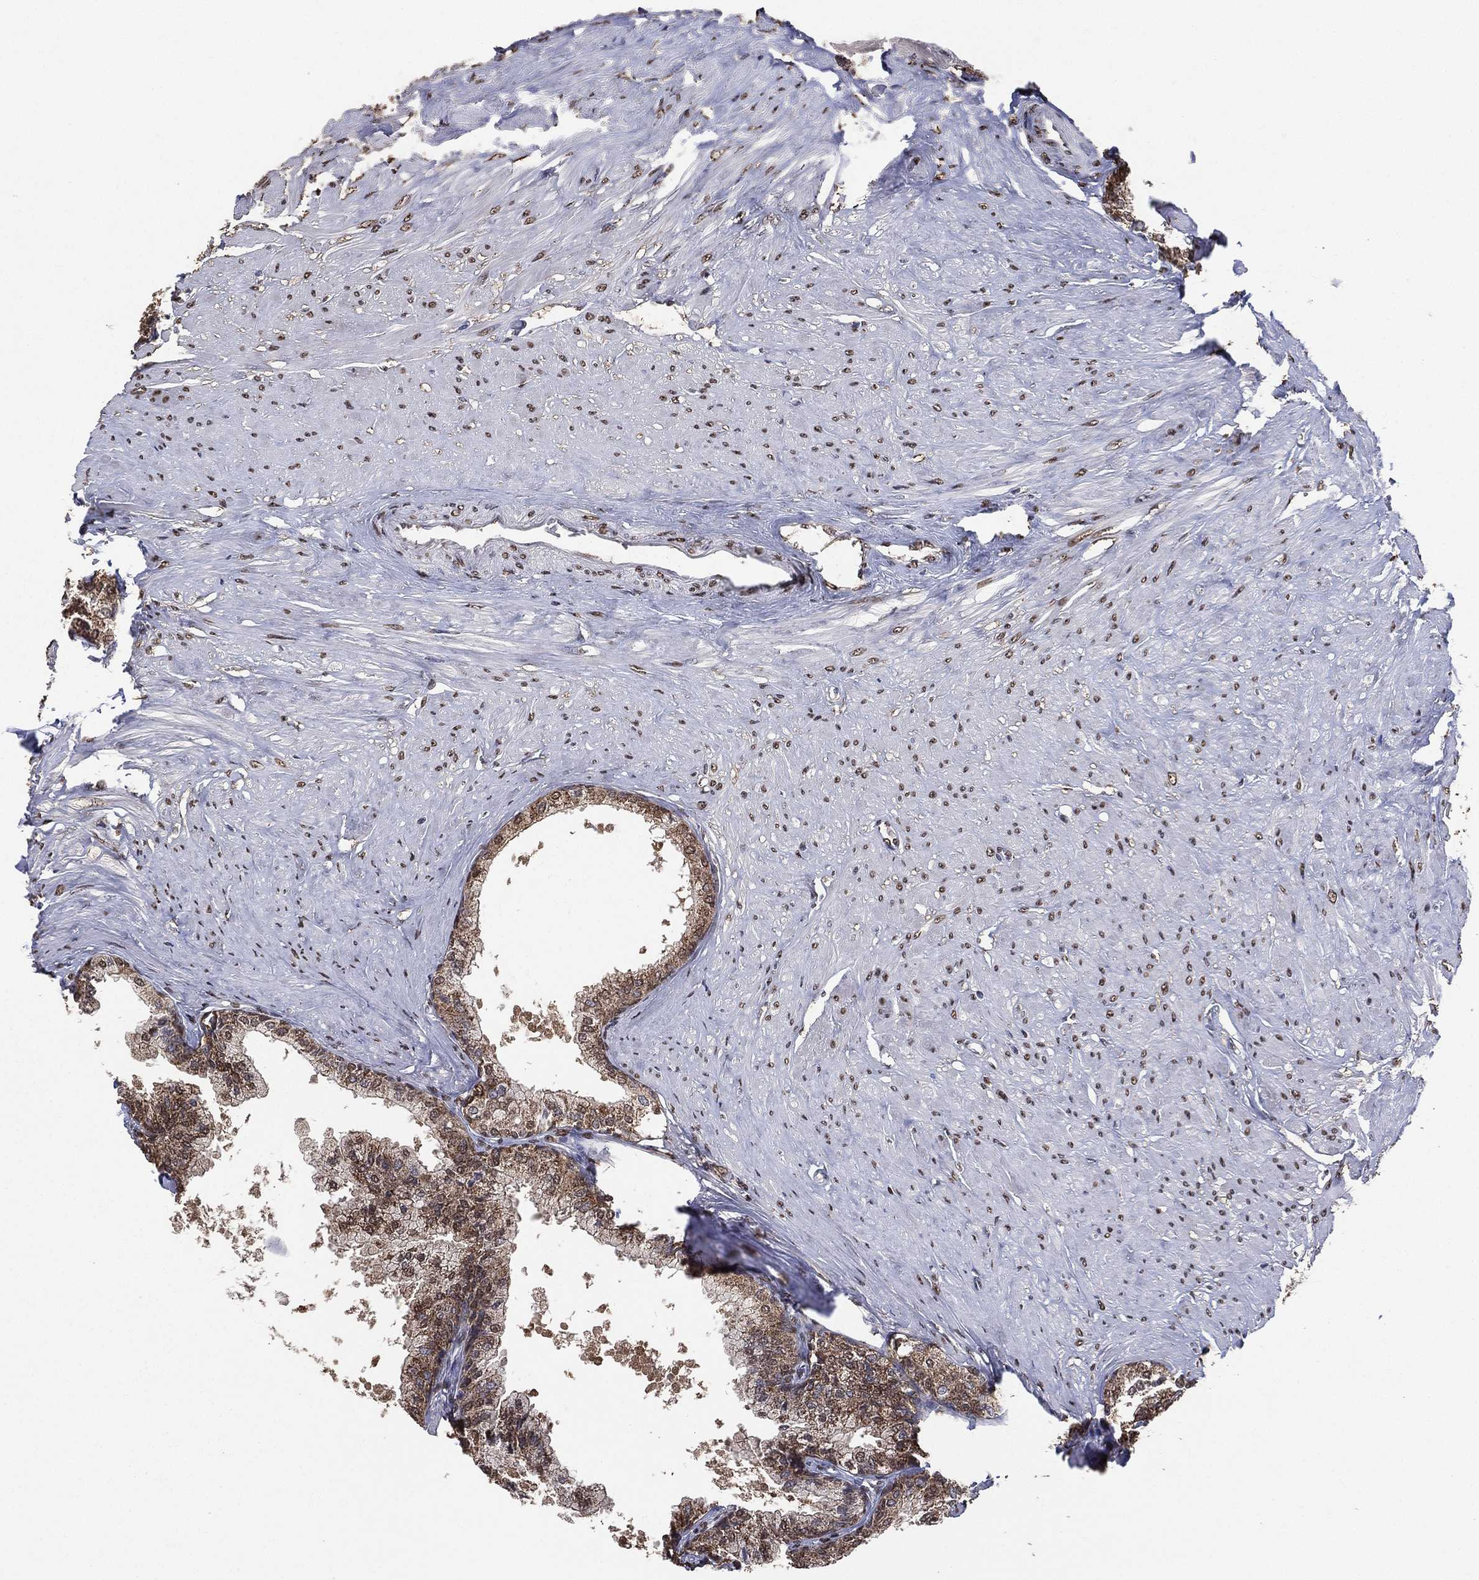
{"staining": {"intensity": "weak", "quantity": "25%-75%", "location": "cytoplasmic/membranous,nuclear"}, "tissue": "prostate", "cell_type": "Glandular cells", "image_type": "normal", "snomed": [{"axis": "morphology", "description": "Normal tissue, NOS"}, {"axis": "topography", "description": "Prostate"}], "caption": "Immunohistochemical staining of normal prostate demonstrates 25%-75% levels of weak cytoplasmic/membranous,nuclear protein positivity in approximately 25%-75% of glandular cells. (Brightfield microscopy of DAB IHC at high magnification).", "gene": "ALDH7A1", "patient": {"sex": "male", "age": 63}}